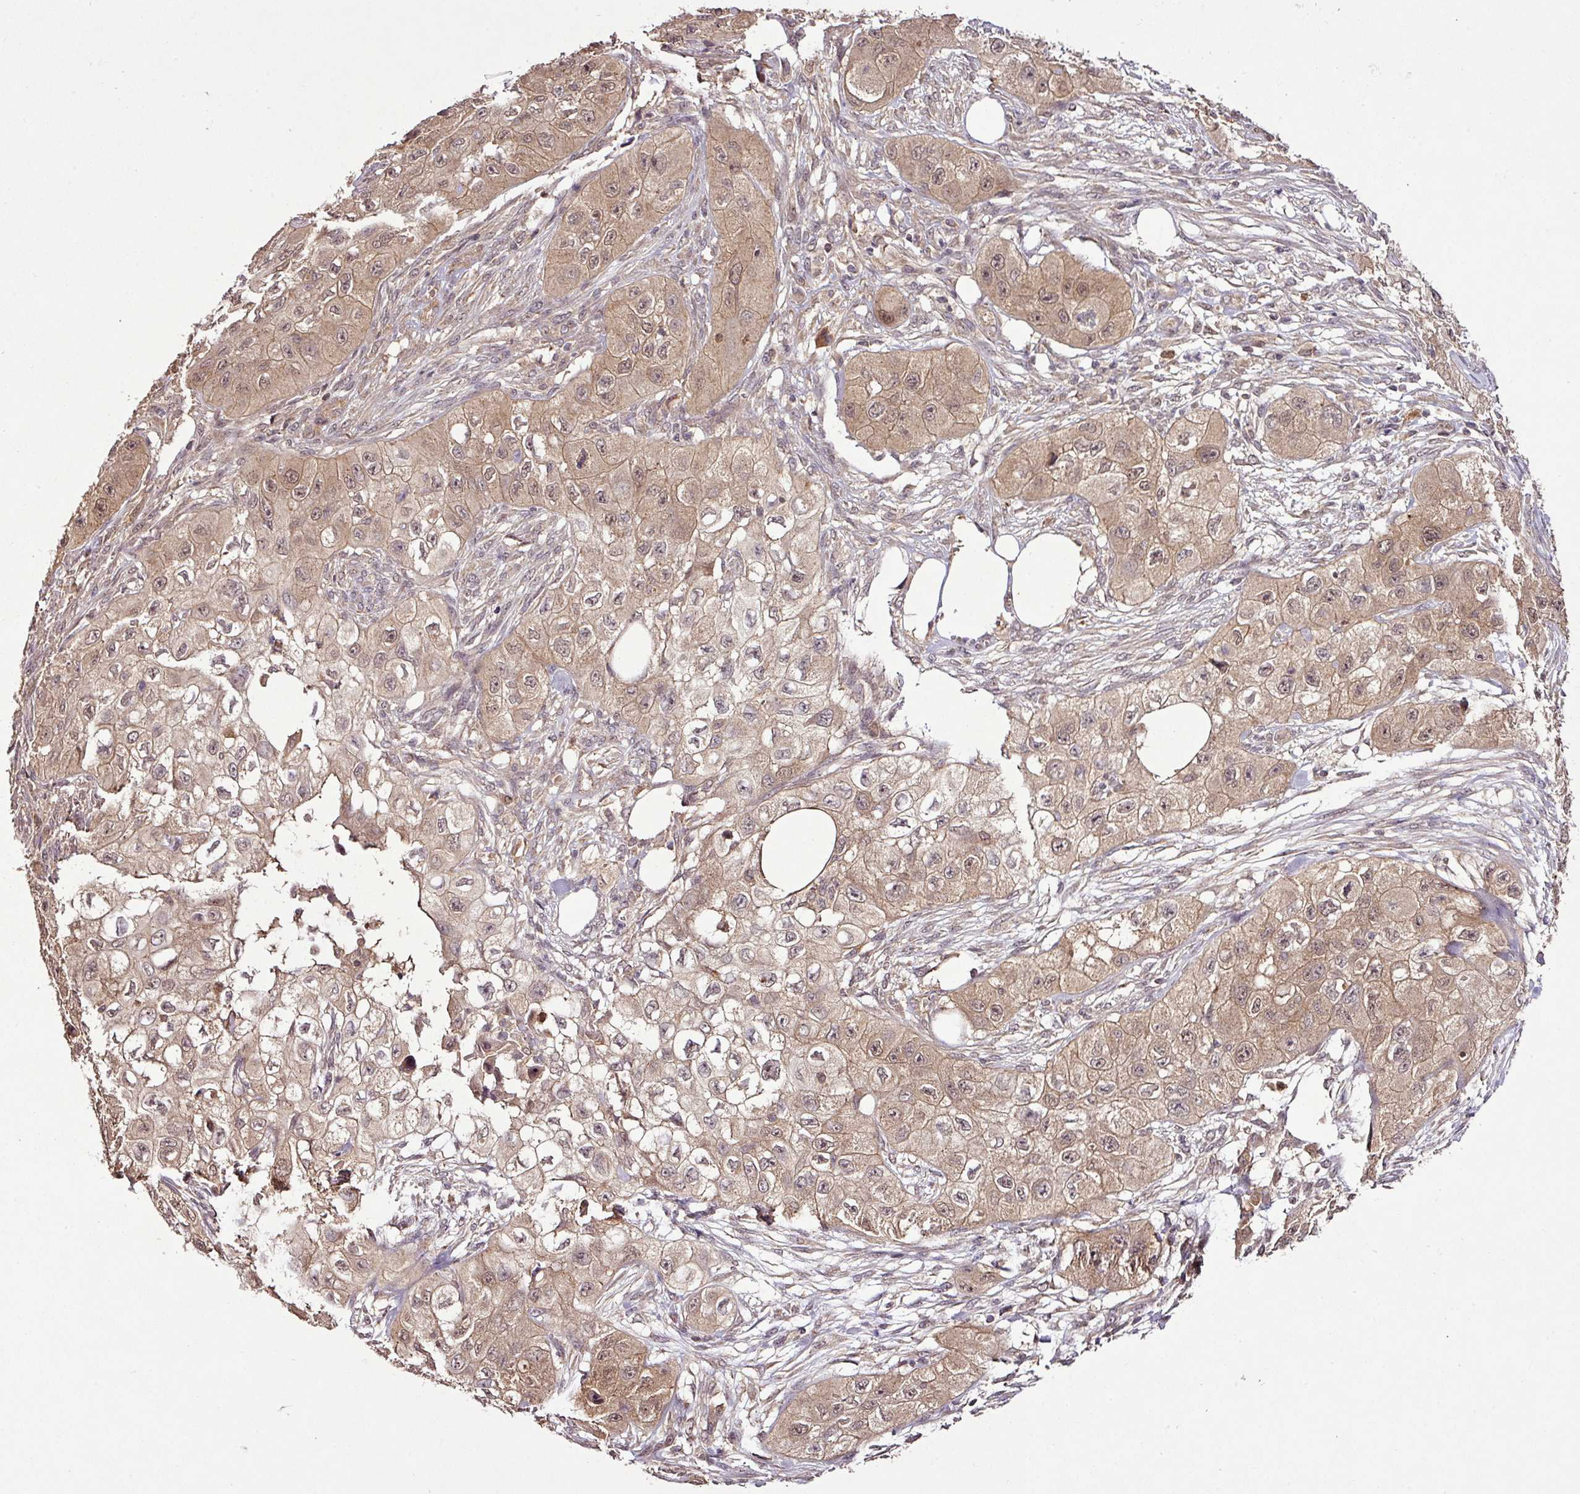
{"staining": {"intensity": "moderate", "quantity": ">75%", "location": "cytoplasmic/membranous,nuclear"}, "tissue": "skin cancer", "cell_type": "Tumor cells", "image_type": "cancer", "snomed": [{"axis": "morphology", "description": "Squamous cell carcinoma, NOS"}, {"axis": "topography", "description": "Skin"}, {"axis": "topography", "description": "Subcutis"}], "caption": "Human skin cancer (squamous cell carcinoma) stained for a protein (brown) demonstrates moderate cytoplasmic/membranous and nuclear positive staining in about >75% of tumor cells.", "gene": "FAIM", "patient": {"sex": "male", "age": 73}}